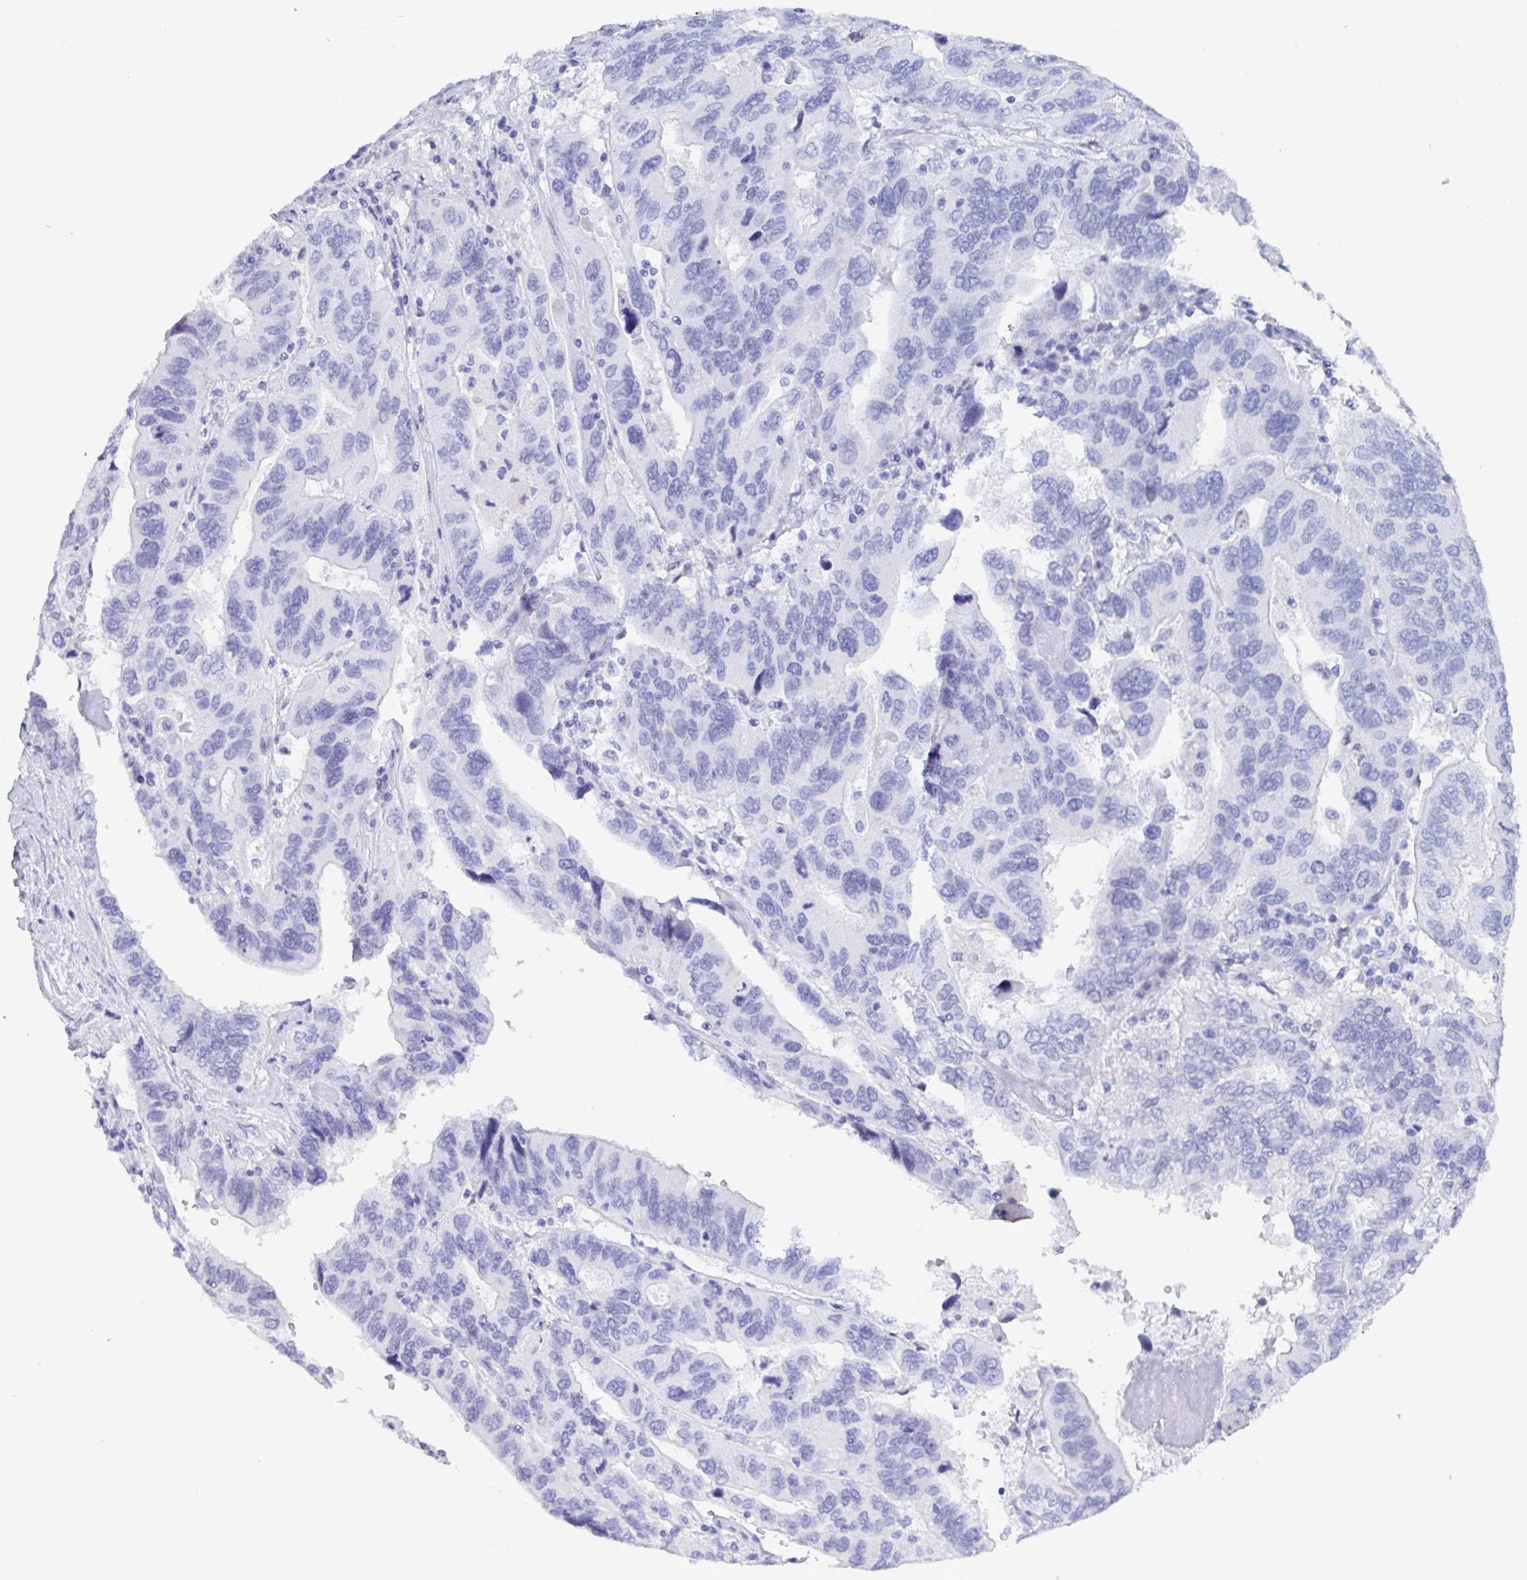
{"staining": {"intensity": "negative", "quantity": "none", "location": "none"}, "tissue": "ovarian cancer", "cell_type": "Tumor cells", "image_type": "cancer", "snomed": [{"axis": "morphology", "description": "Cystadenocarcinoma, serous, NOS"}, {"axis": "topography", "description": "Ovary"}], "caption": "Tumor cells are negative for brown protein staining in ovarian cancer (serous cystadenocarcinoma).", "gene": "CDX4", "patient": {"sex": "female", "age": 79}}